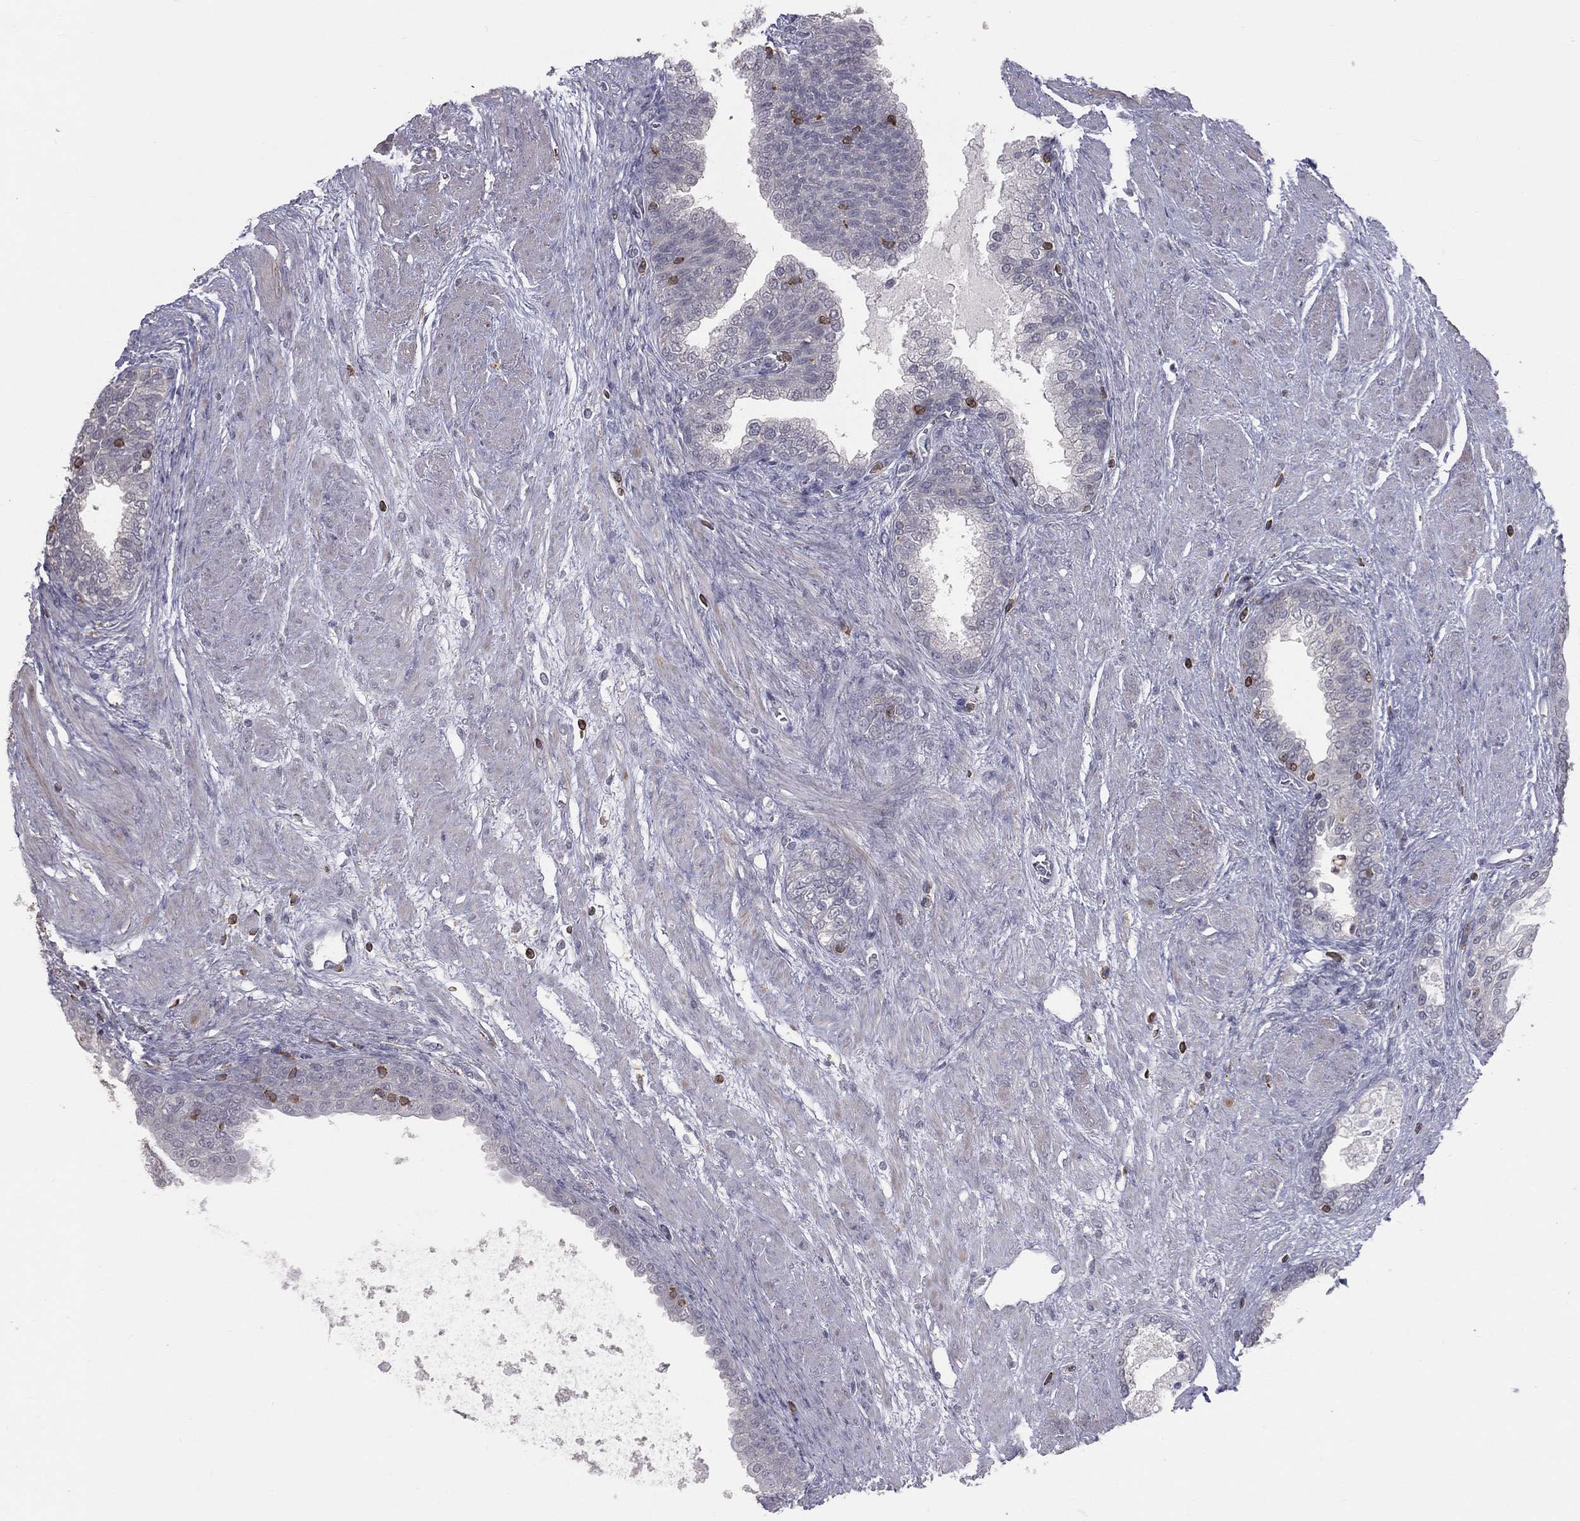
{"staining": {"intensity": "negative", "quantity": "none", "location": "none"}, "tissue": "prostate cancer", "cell_type": "Tumor cells", "image_type": "cancer", "snomed": [{"axis": "morphology", "description": "Adenocarcinoma, NOS"}, {"axis": "topography", "description": "Prostate and seminal vesicle, NOS"}, {"axis": "topography", "description": "Prostate"}], "caption": "Histopathology image shows no significant protein expression in tumor cells of adenocarcinoma (prostate).", "gene": "PSTPIP1", "patient": {"sex": "male", "age": 62}}